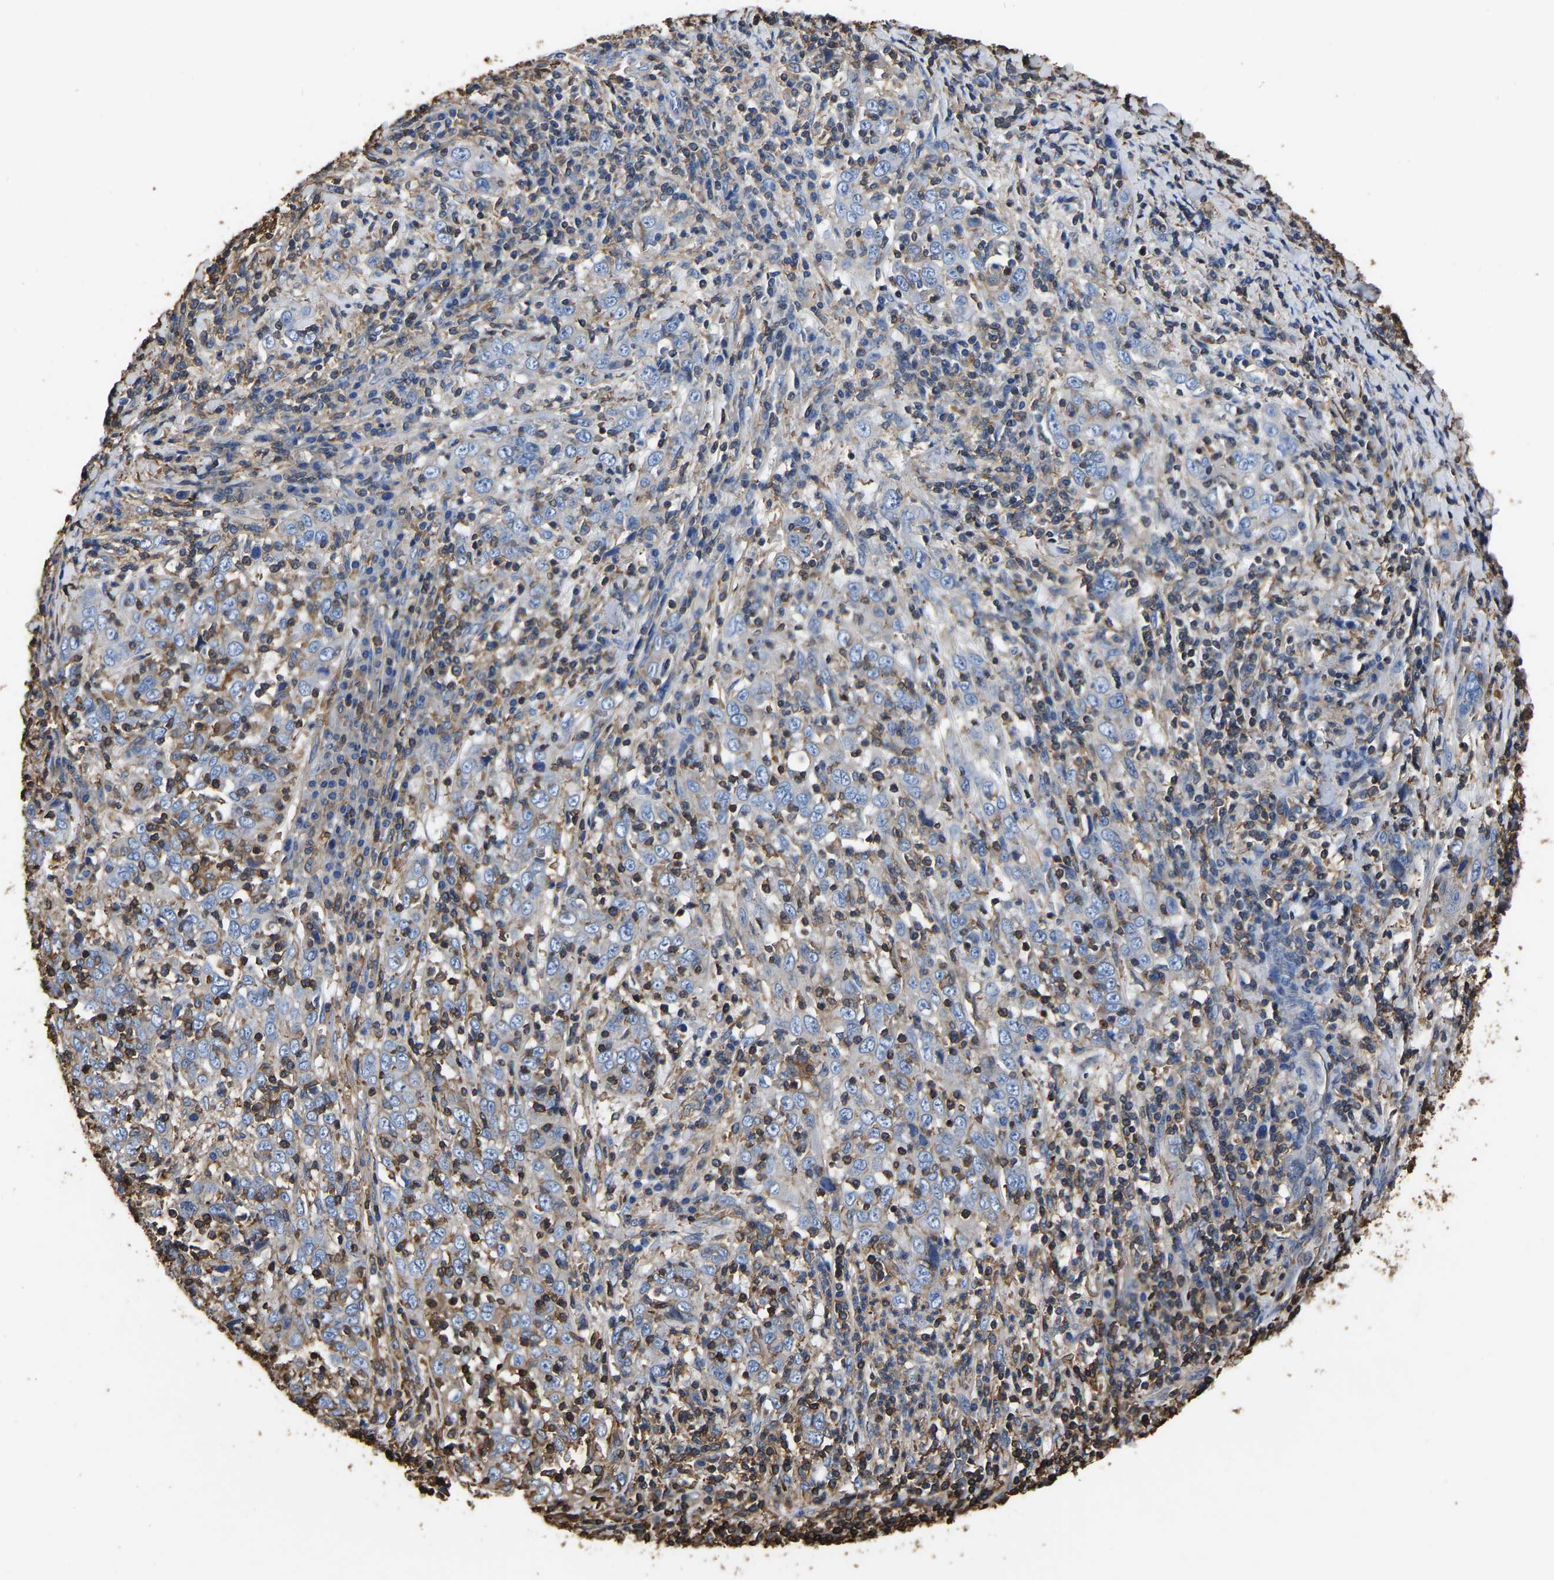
{"staining": {"intensity": "negative", "quantity": "none", "location": "none"}, "tissue": "cervical cancer", "cell_type": "Tumor cells", "image_type": "cancer", "snomed": [{"axis": "morphology", "description": "Squamous cell carcinoma, NOS"}, {"axis": "topography", "description": "Cervix"}], "caption": "DAB (3,3'-diaminobenzidine) immunohistochemical staining of cervical cancer demonstrates no significant positivity in tumor cells.", "gene": "ARMT1", "patient": {"sex": "female", "age": 46}}